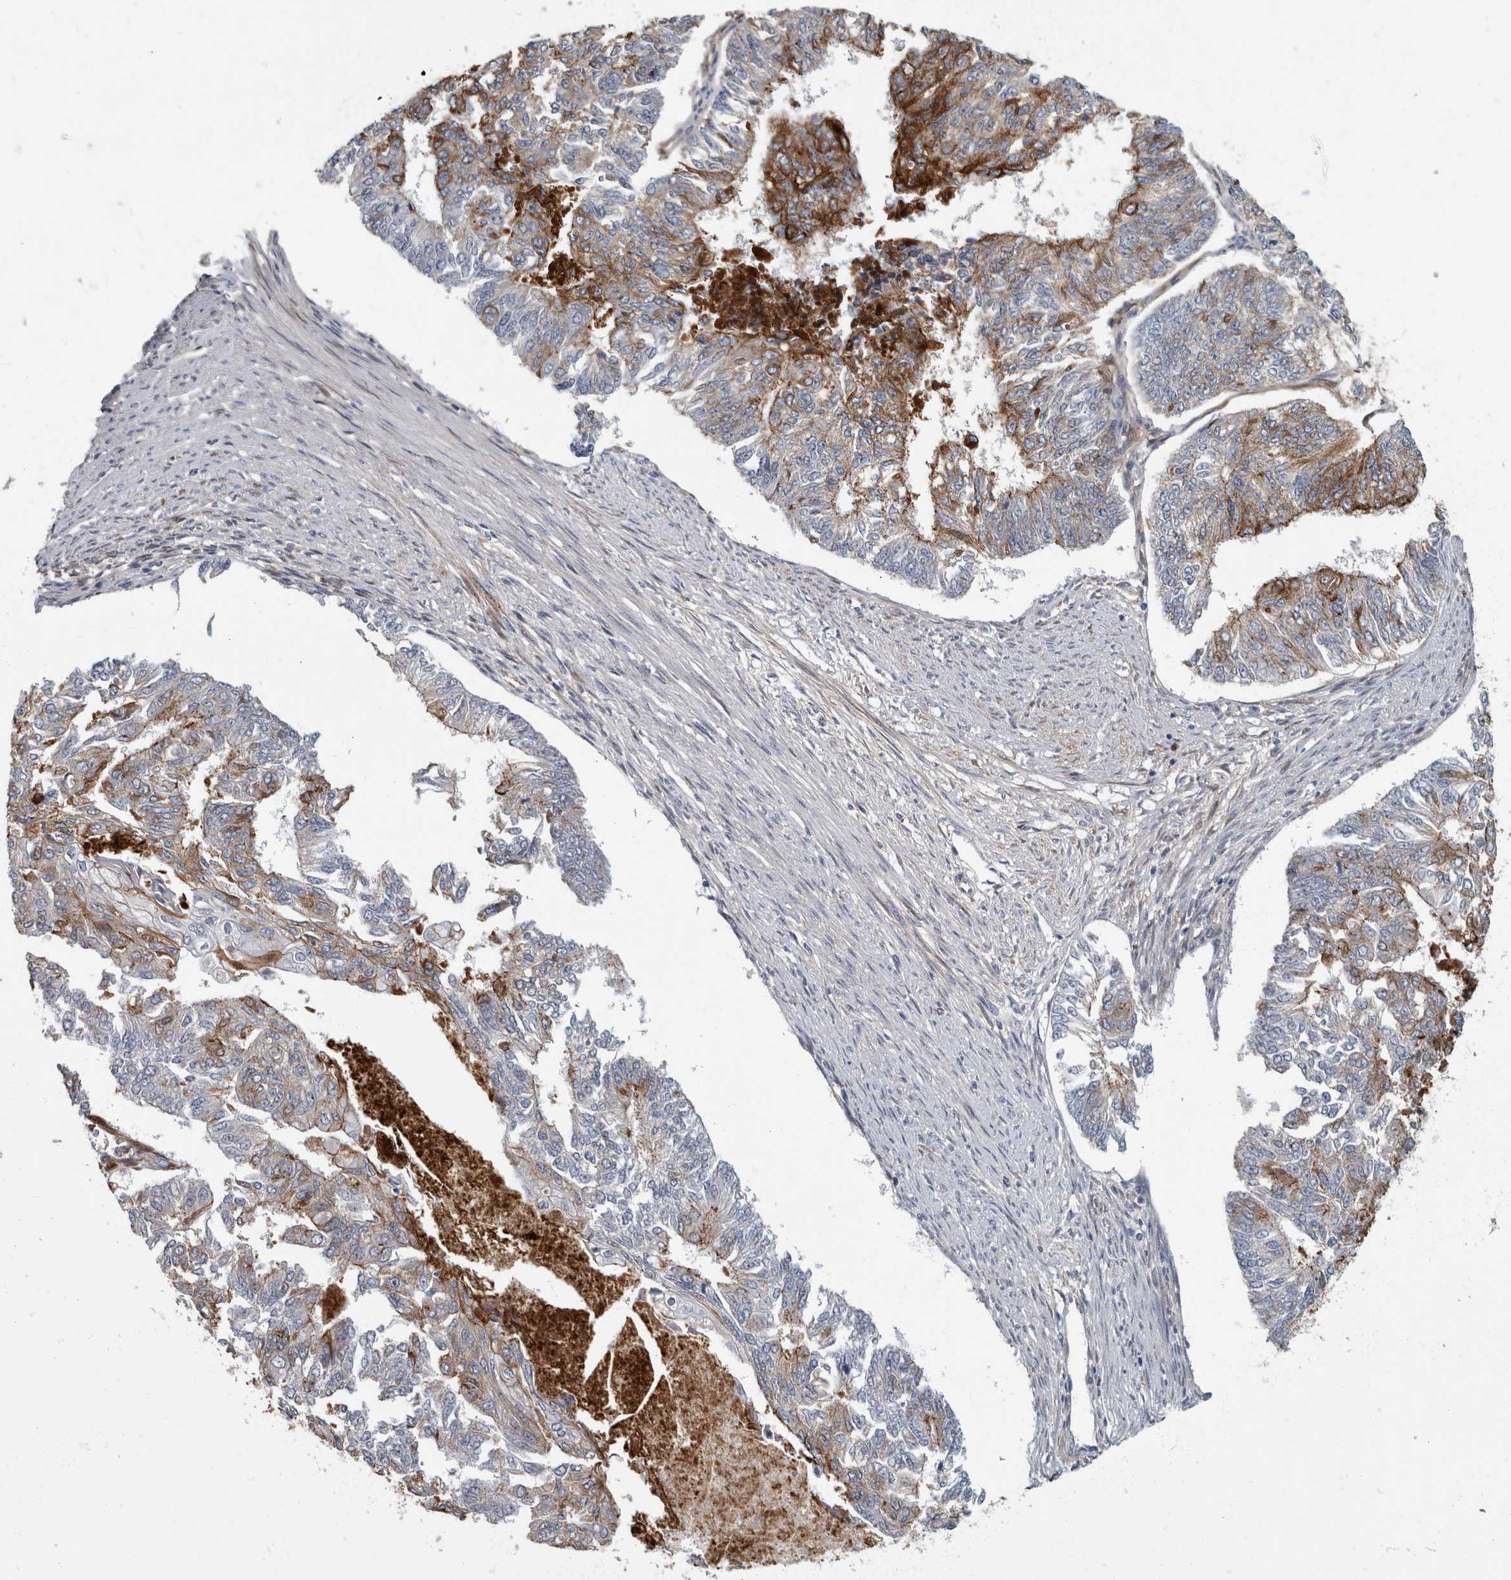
{"staining": {"intensity": "moderate", "quantity": "25%-75%", "location": "cytoplasmic/membranous"}, "tissue": "endometrial cancer", "cell_type": "Tumor cells", "image_type": "cancer", "snomed": [{"axis": "morphology", "description": "Adenocarcinoma, NOS"}, {"axis": "topography", "description": "Endometrium"}], "caption": "Endometrial adenocarcinoma was stained to show a protein in brown. There is medium levels of moderate cytoplasmic/membranous staining in approximately 25%-75% of tumor cells.", "gene": "DSG2", "patient": {"sex": "female", "age": 32}}